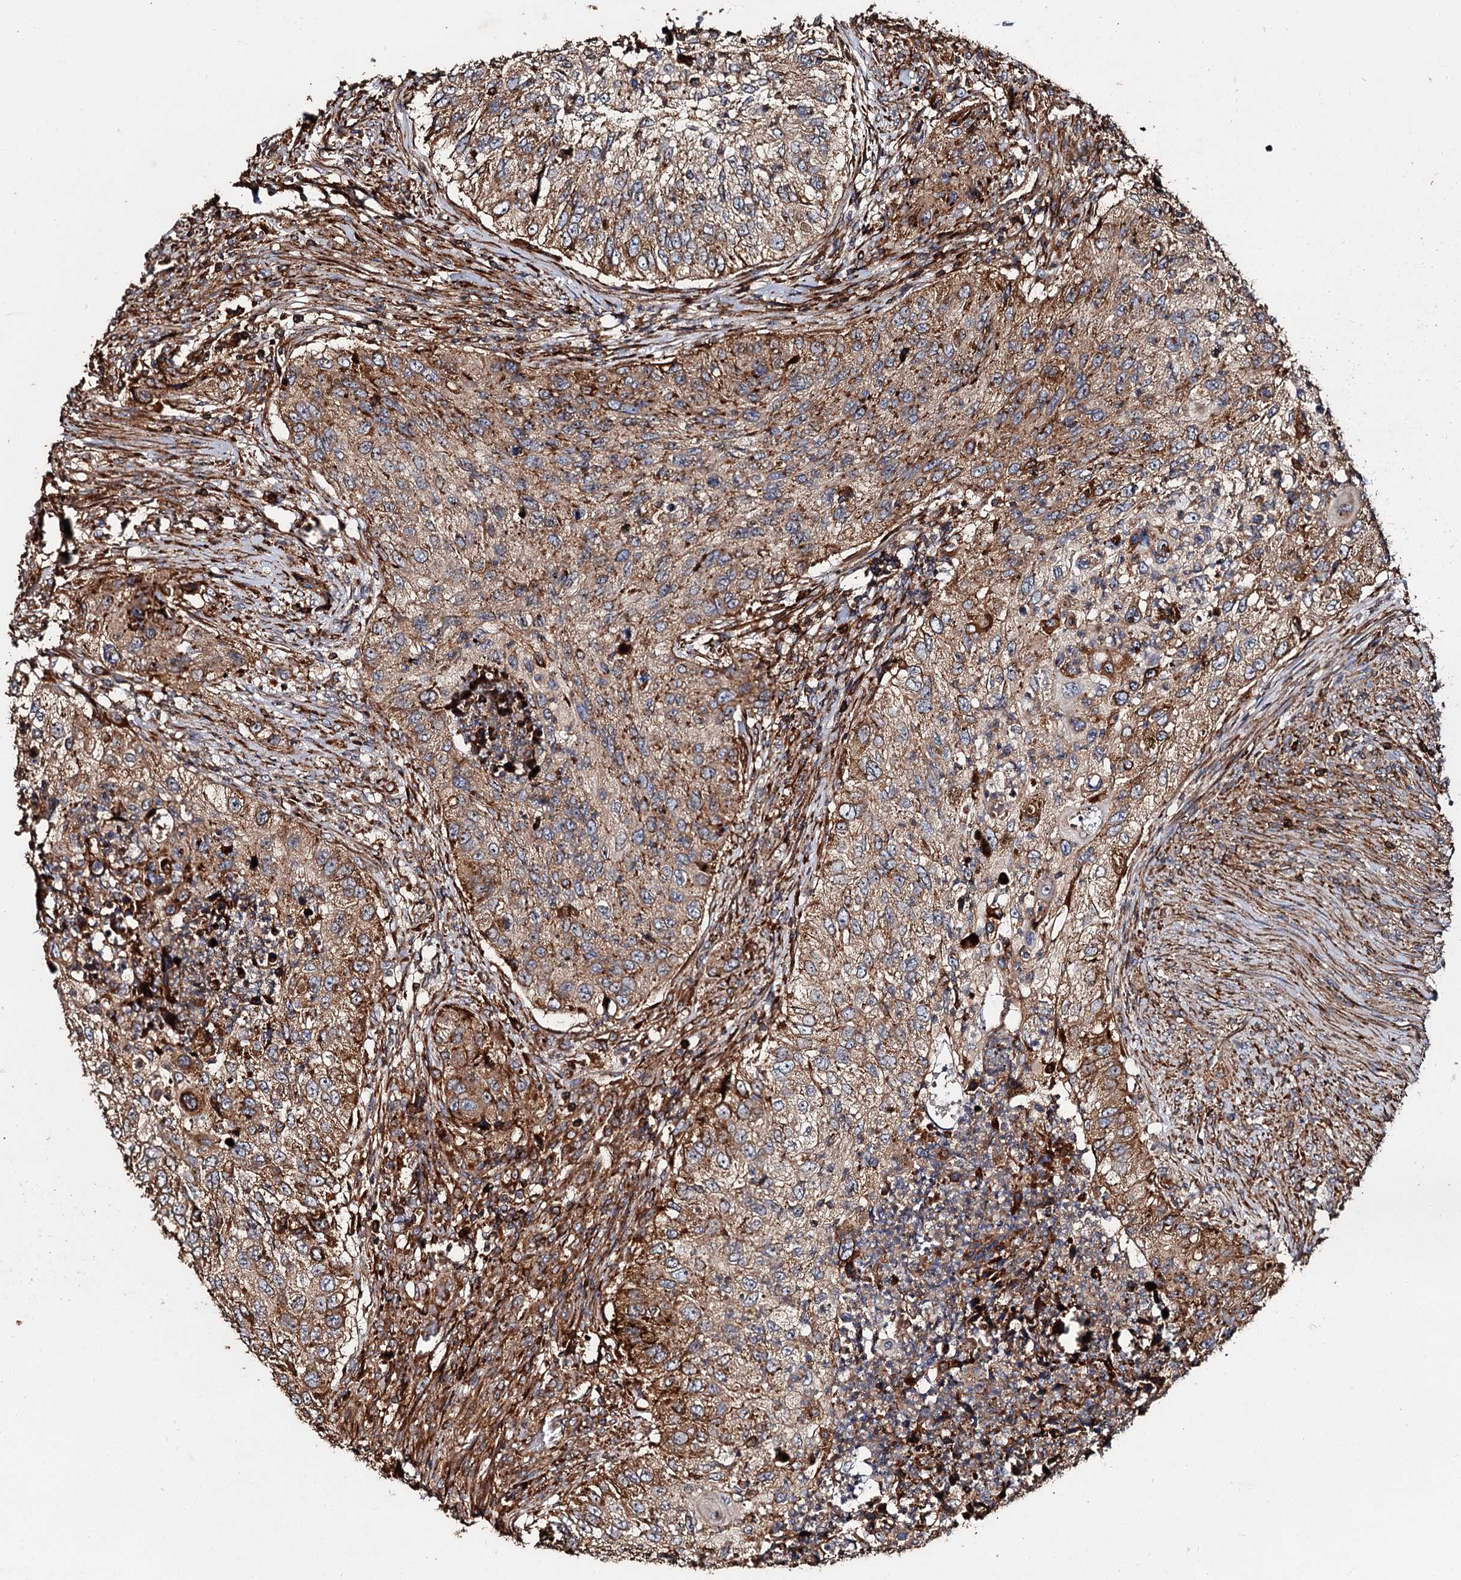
{"staining": {"intensity": "moderate", "quantity": ">75%", "location": "cytoplasmic/membranous"}, "tissue": "urothelial cancer", "cell_type": "Tumor cells", "image_type": "cancer", "snomed": [{"axis": "morphology", "description": "Urothelial carcinoma, High grade"}, {"axis": "topography", "description": "Urinary bladder"}], "caption": "Protein staining of urothelial cancer tissue shows moderate cytoplasmic/membranous staining in about >75% of tumor cells. Ihc stains the protein of interest in brown and the nuclei are stained blue.", "gene": "WDR73", "patient": {"sex": "female", "age": 60}}